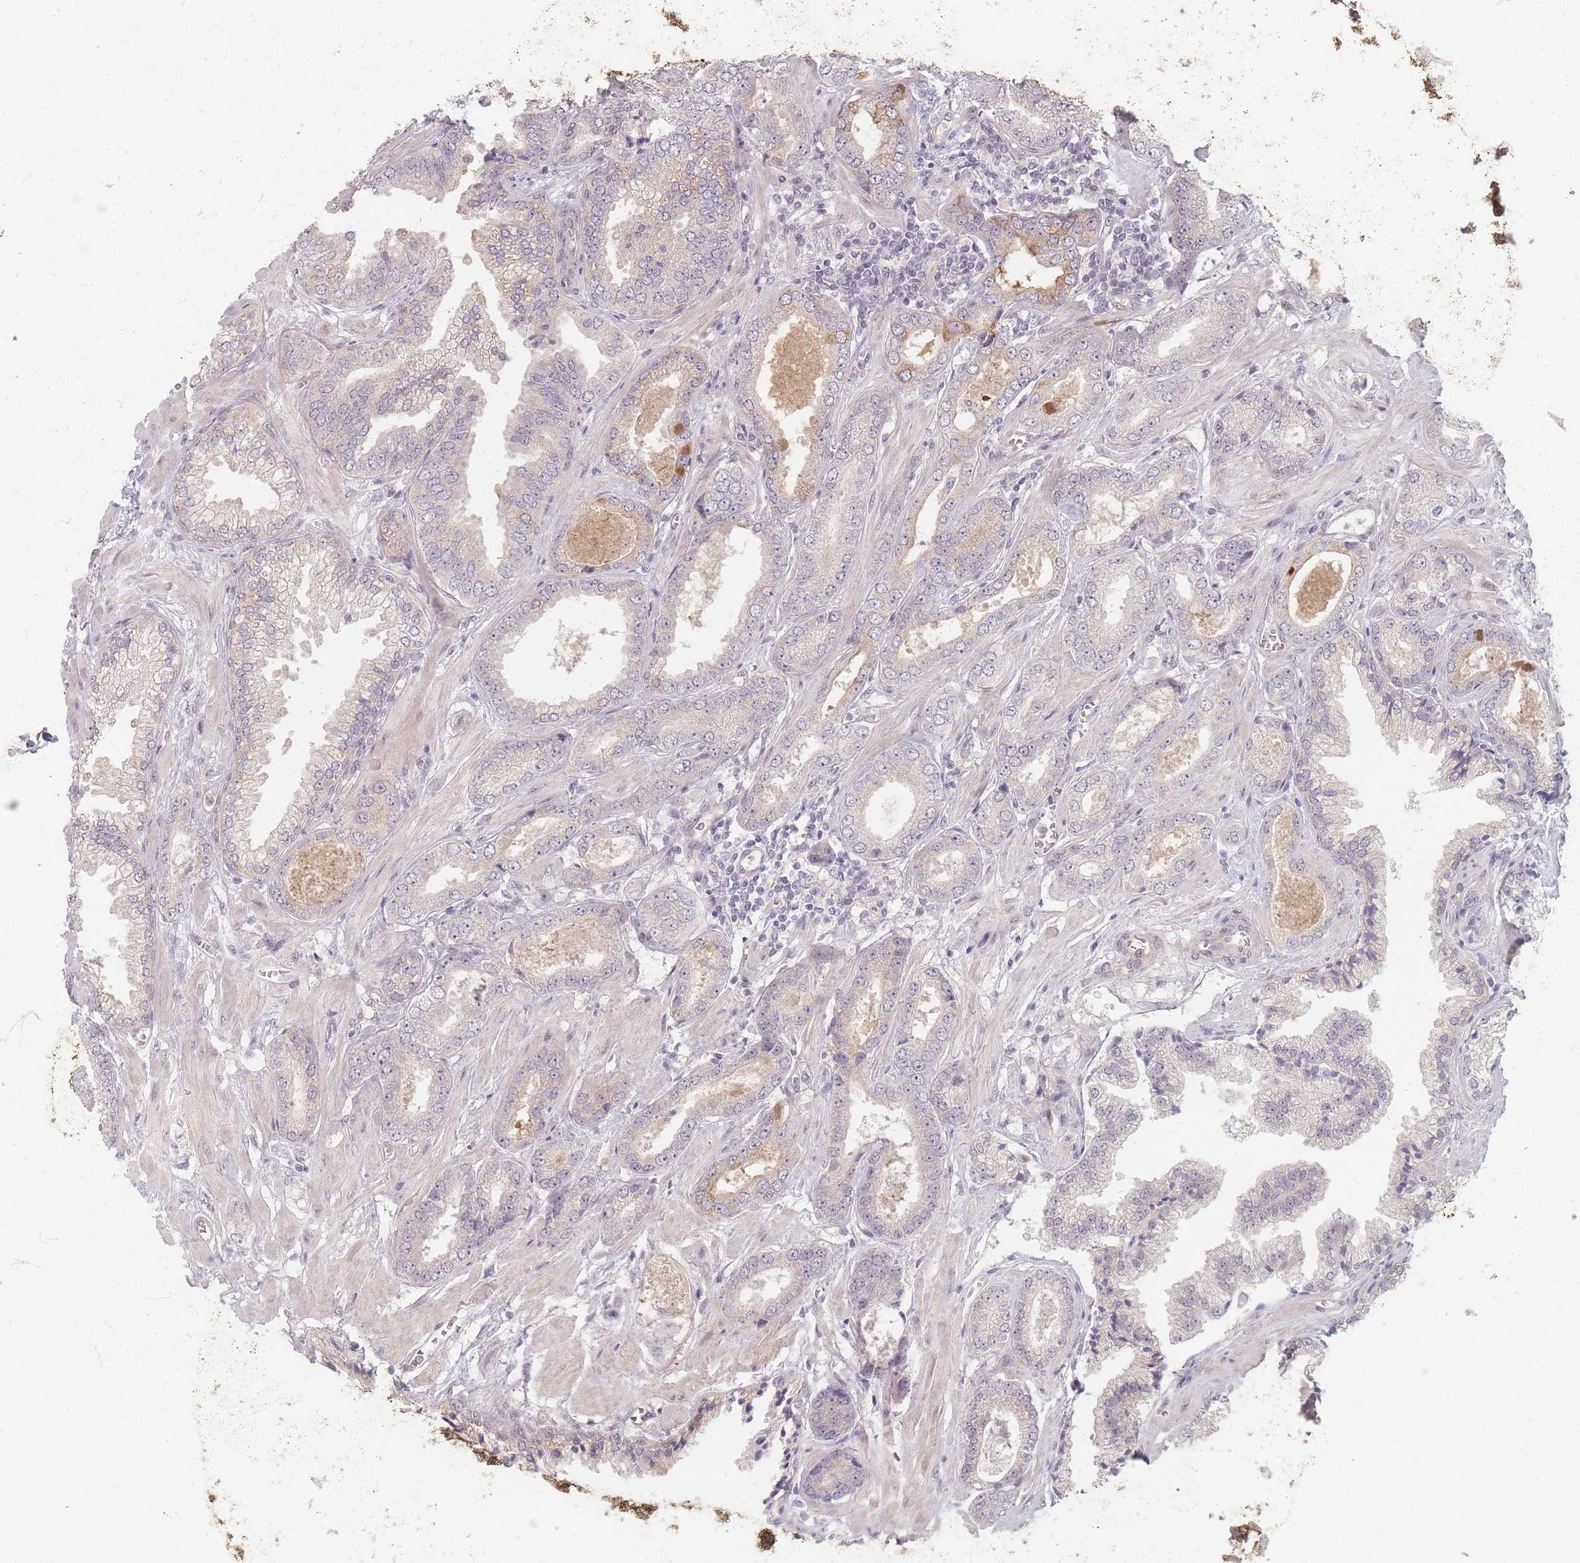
{"staining": {"intensity": "weak", "quantity": "<25%", "location": "cytoplasmic/membranous"}, "tissue": "prostate cancer", "cell_type": "Tumor cells", "image_type": "cancer", "snomed": [{"axis": "morphology", "description": "Adenocarcinoma, Low grade"}, {"axis": "topography", "description": "Prostate"}], "caption": "IHC image of prostate cancer (low-grade adenocarcinoma) stained for a protein (brown), which reveals no expression in tumor cells. (Immunohistochemistry, brightfield microscopy, high magnification).", "gene": "GABRA6", "patient": {"sex": "male", "age": 60}}